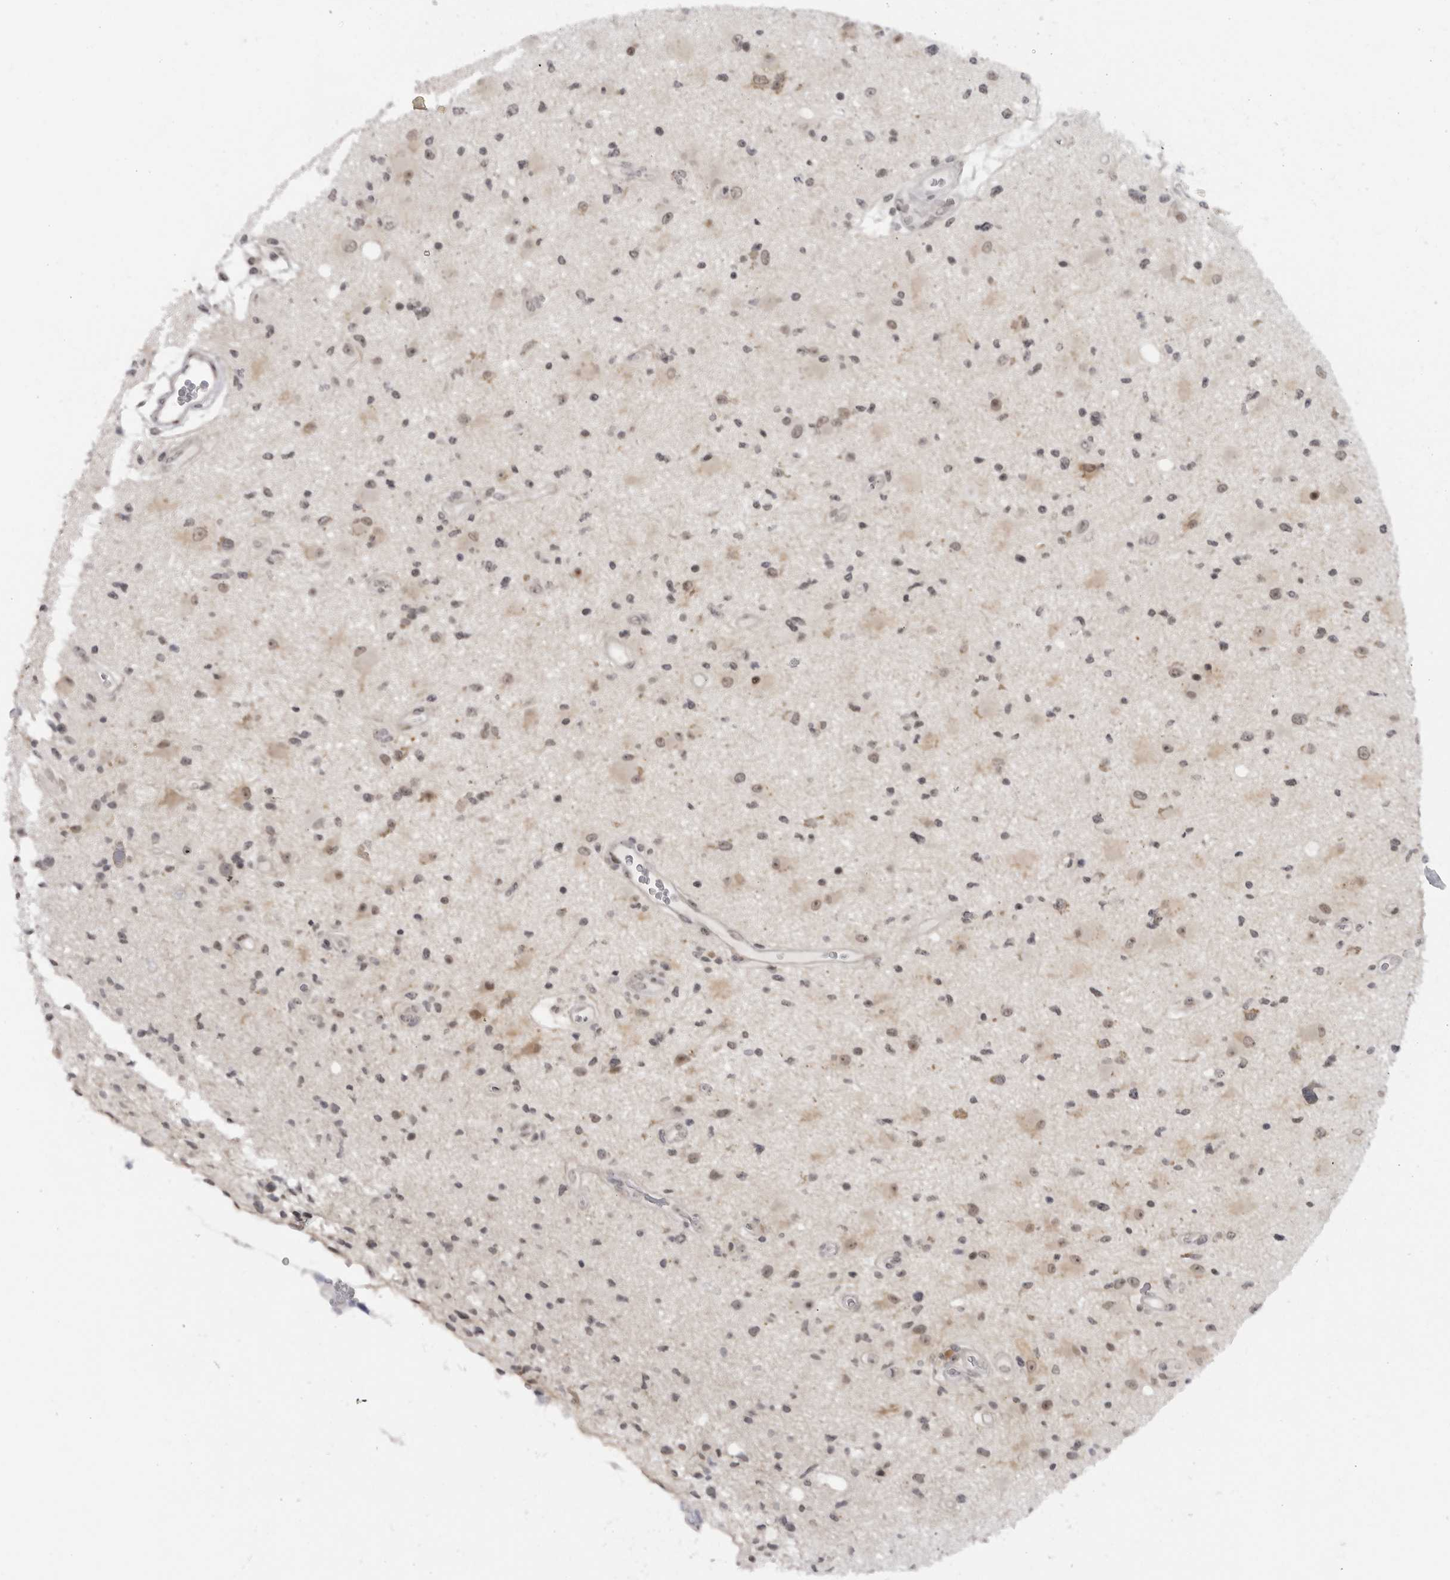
{"staining": {"intensity": "weak", "quantity": ">75%", "location": "nuclear"}, "tissue": "glioma", "cell_type": "Tumor cells", "image_type": "cancer", "snomed": [{"axis": "morphology", "description": "Glioma, malignant, High grade"}, {"axis": "topography", "description": "Brain"}], "caption": "About >75% of tumor cells in human high-grade glioma (malignant) reveal weak nuclear protein expression as visualized by brown immunohistochemical staining.", "gene": "ALPK2", "patient": {"sex": "male", "age": 33}}